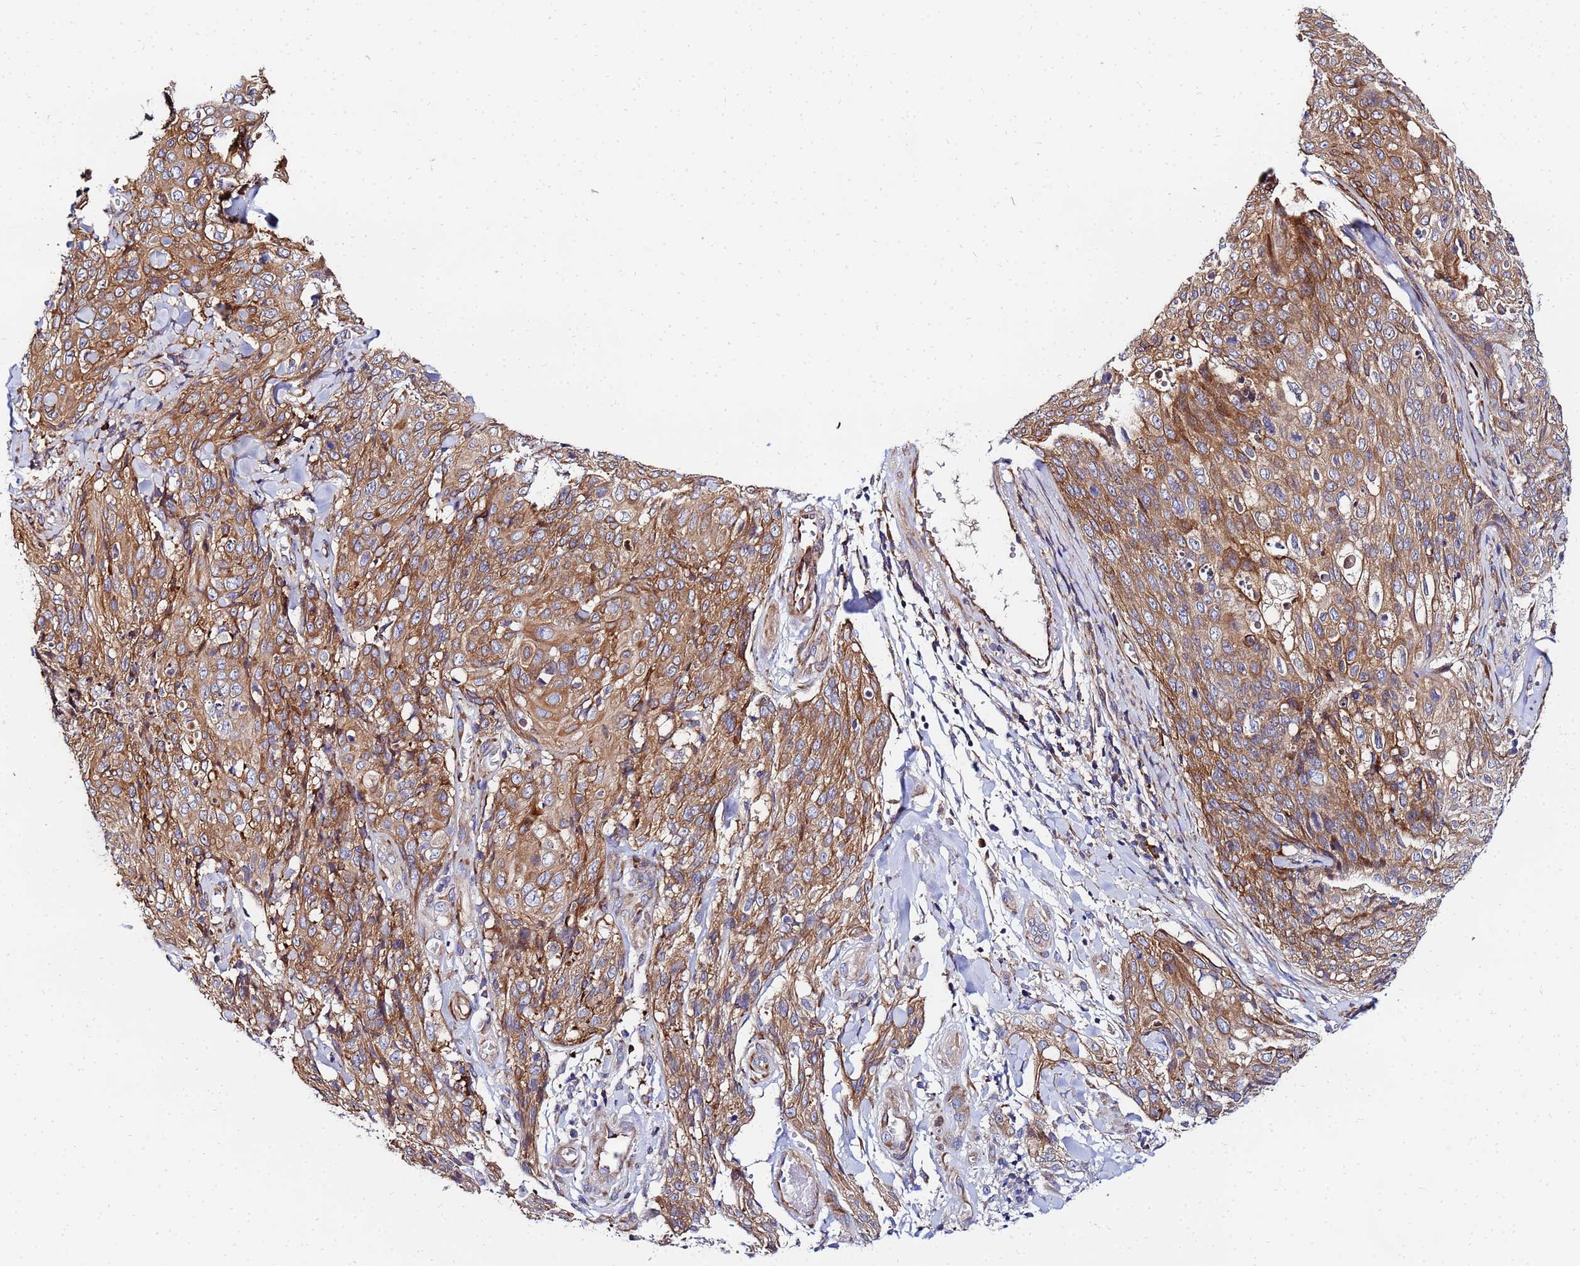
{"staining": {"intensity": "moderate", "quantity": ">75%", "location": "cytoplasmic/membranous"}, "tissue": "skin cancer", "cell_type": "Tumor cells", "image_type": "cancer", "snomed": [{"axis": "morphology", "description": "Squamous cell carcinoma, NOS"}, {"axis": "topography", "description": "Skin"}, {"axis": "topography", "description": "Vulva"}], "caption": "Immunohistochemical staining of human squamous cell carcinoma (skin) shows medium levels of moderate cytoplasmic/membranous protein staining in about >75% of tumor cells.", "gene": "POM121", "patient": {"sex": "female", "age": 85}}